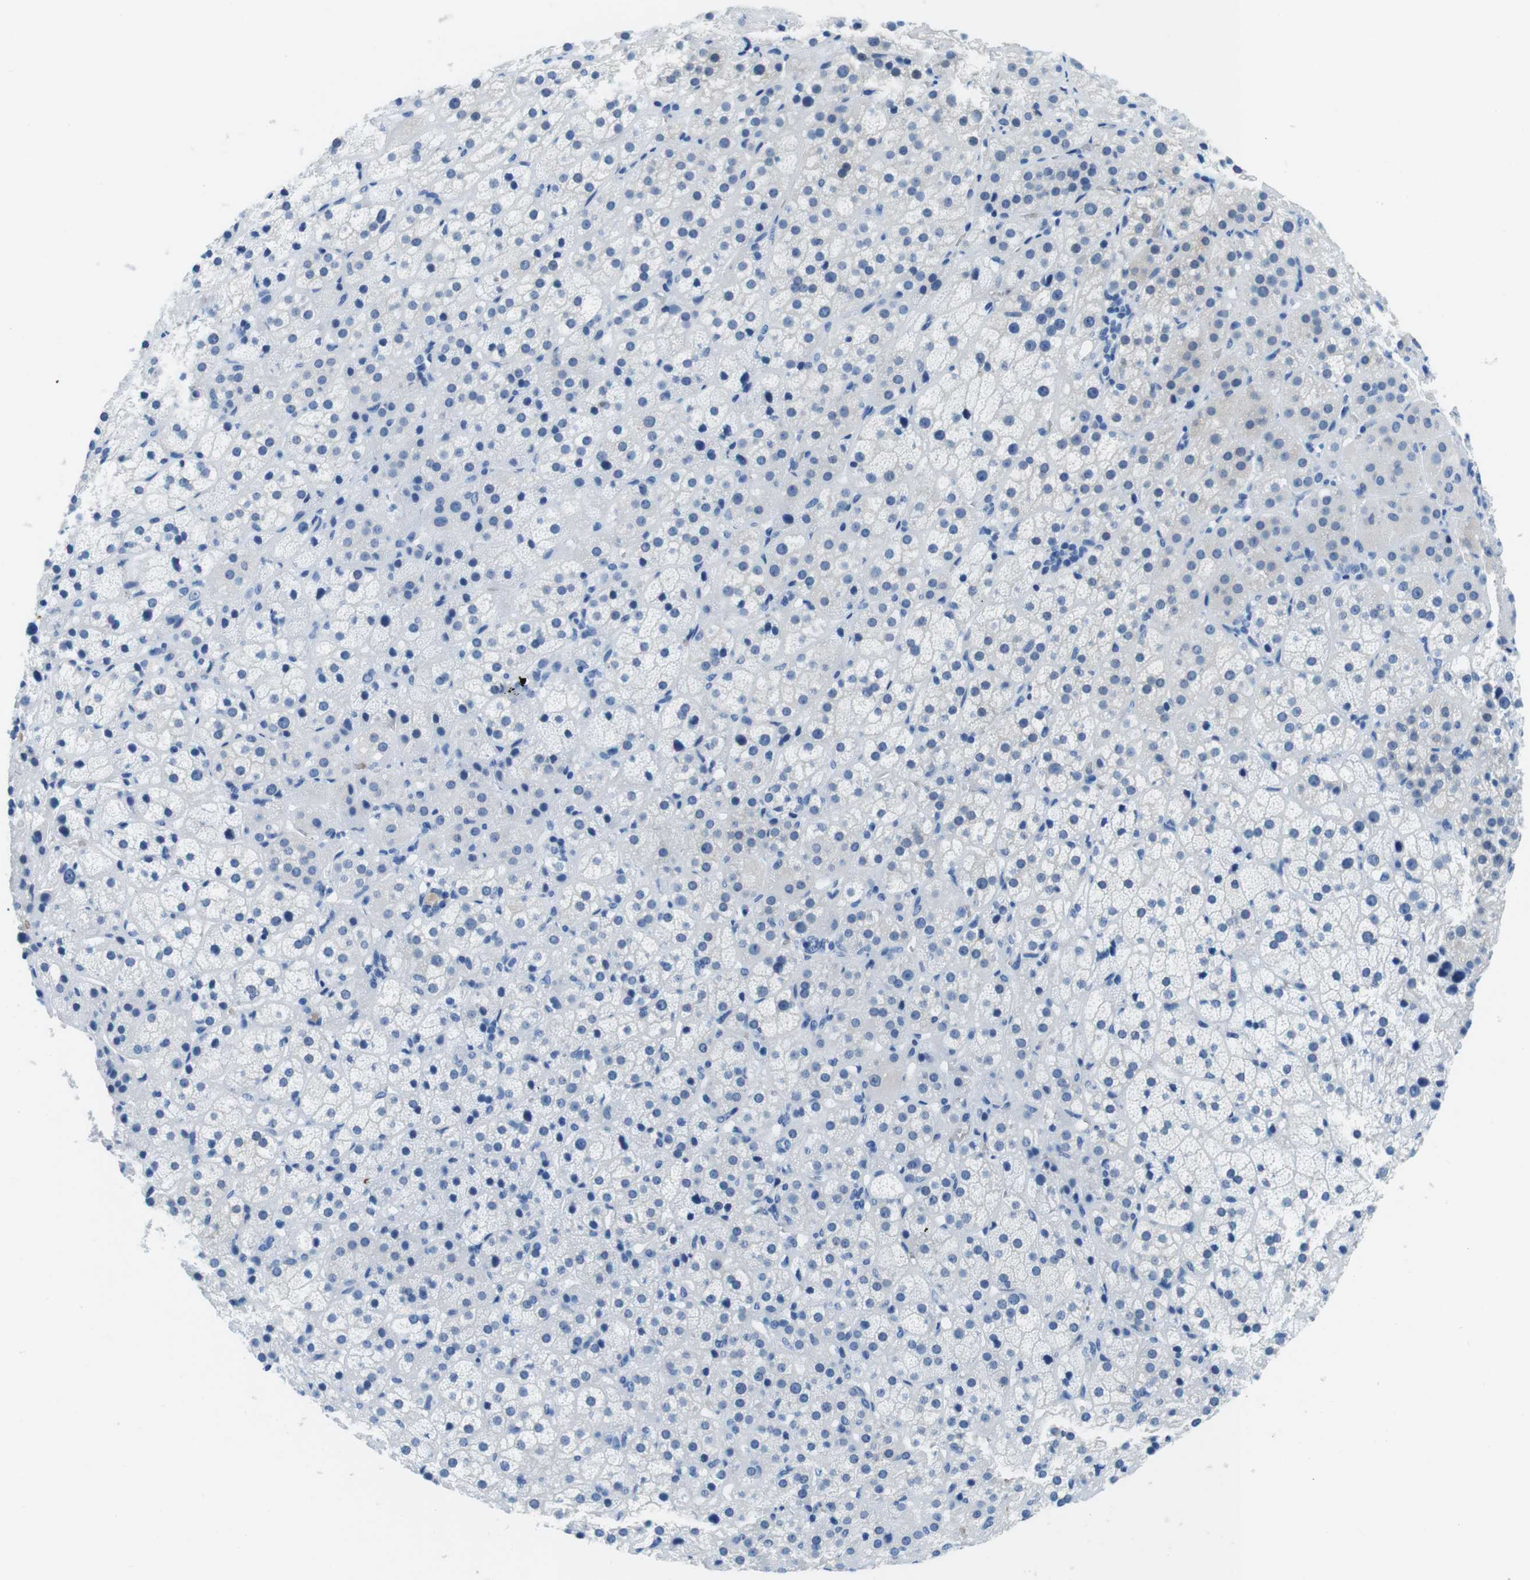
{"staining": {"intensity": "negative", "quantity": "none", "location": "none"}, "tissue": "adrenal gland", "cell_type": "Glandular cells", "image_type": "normal", "snomed": [{"axis": "morphology", "description": "Normal tissue, NOS"}, {"axis": "topography", "description": "Adrenal gland"}], "caption": "Immunohistochemical staining of benign adrenal gland exhibits no significant staining in glandular cells.", "gene": "TFAP2C", "patient": {"sex": "female", "age": 57}}